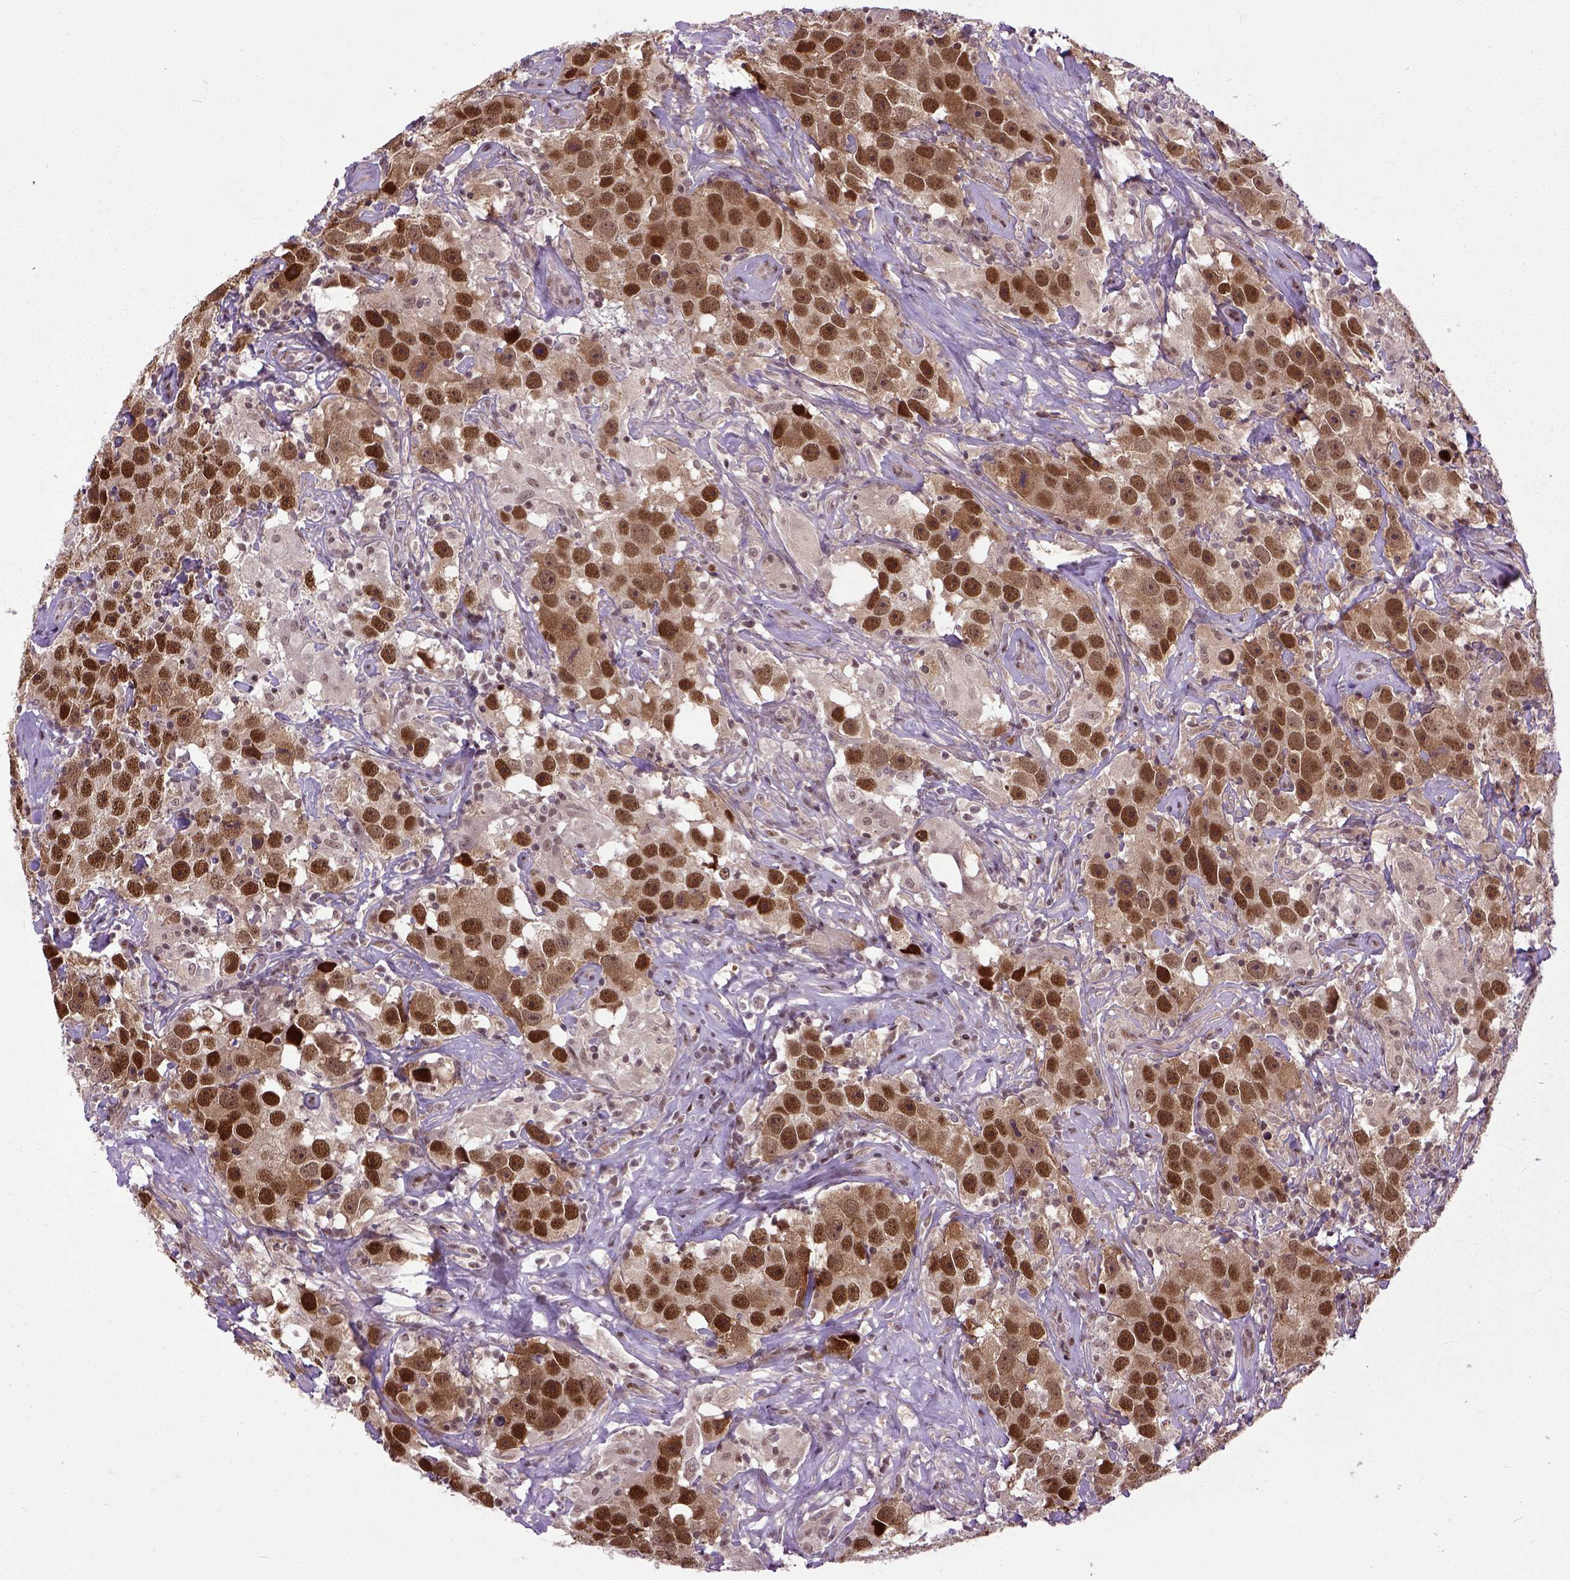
{"staining": {"intensity": "strong", "quantity": ">75%", "location": "cytoplasmic/membranous,nuclear"}, "tissue": "testis cancer", "cell_type": "Tumor cells", "image_type": "cancer", "snomed": [{"axis": "morphology", "description": "Seminoma, NOS"}, {"axis": "topography", "description": "Testis"}], "caption": "Strong cytoplasmic/membranous and nuclear protein staining is present in approximately >75% of tumor cells in testis cancer (seminoma).", "gene": "UBA3", "patient": {"sex": "male", "age": 49}}